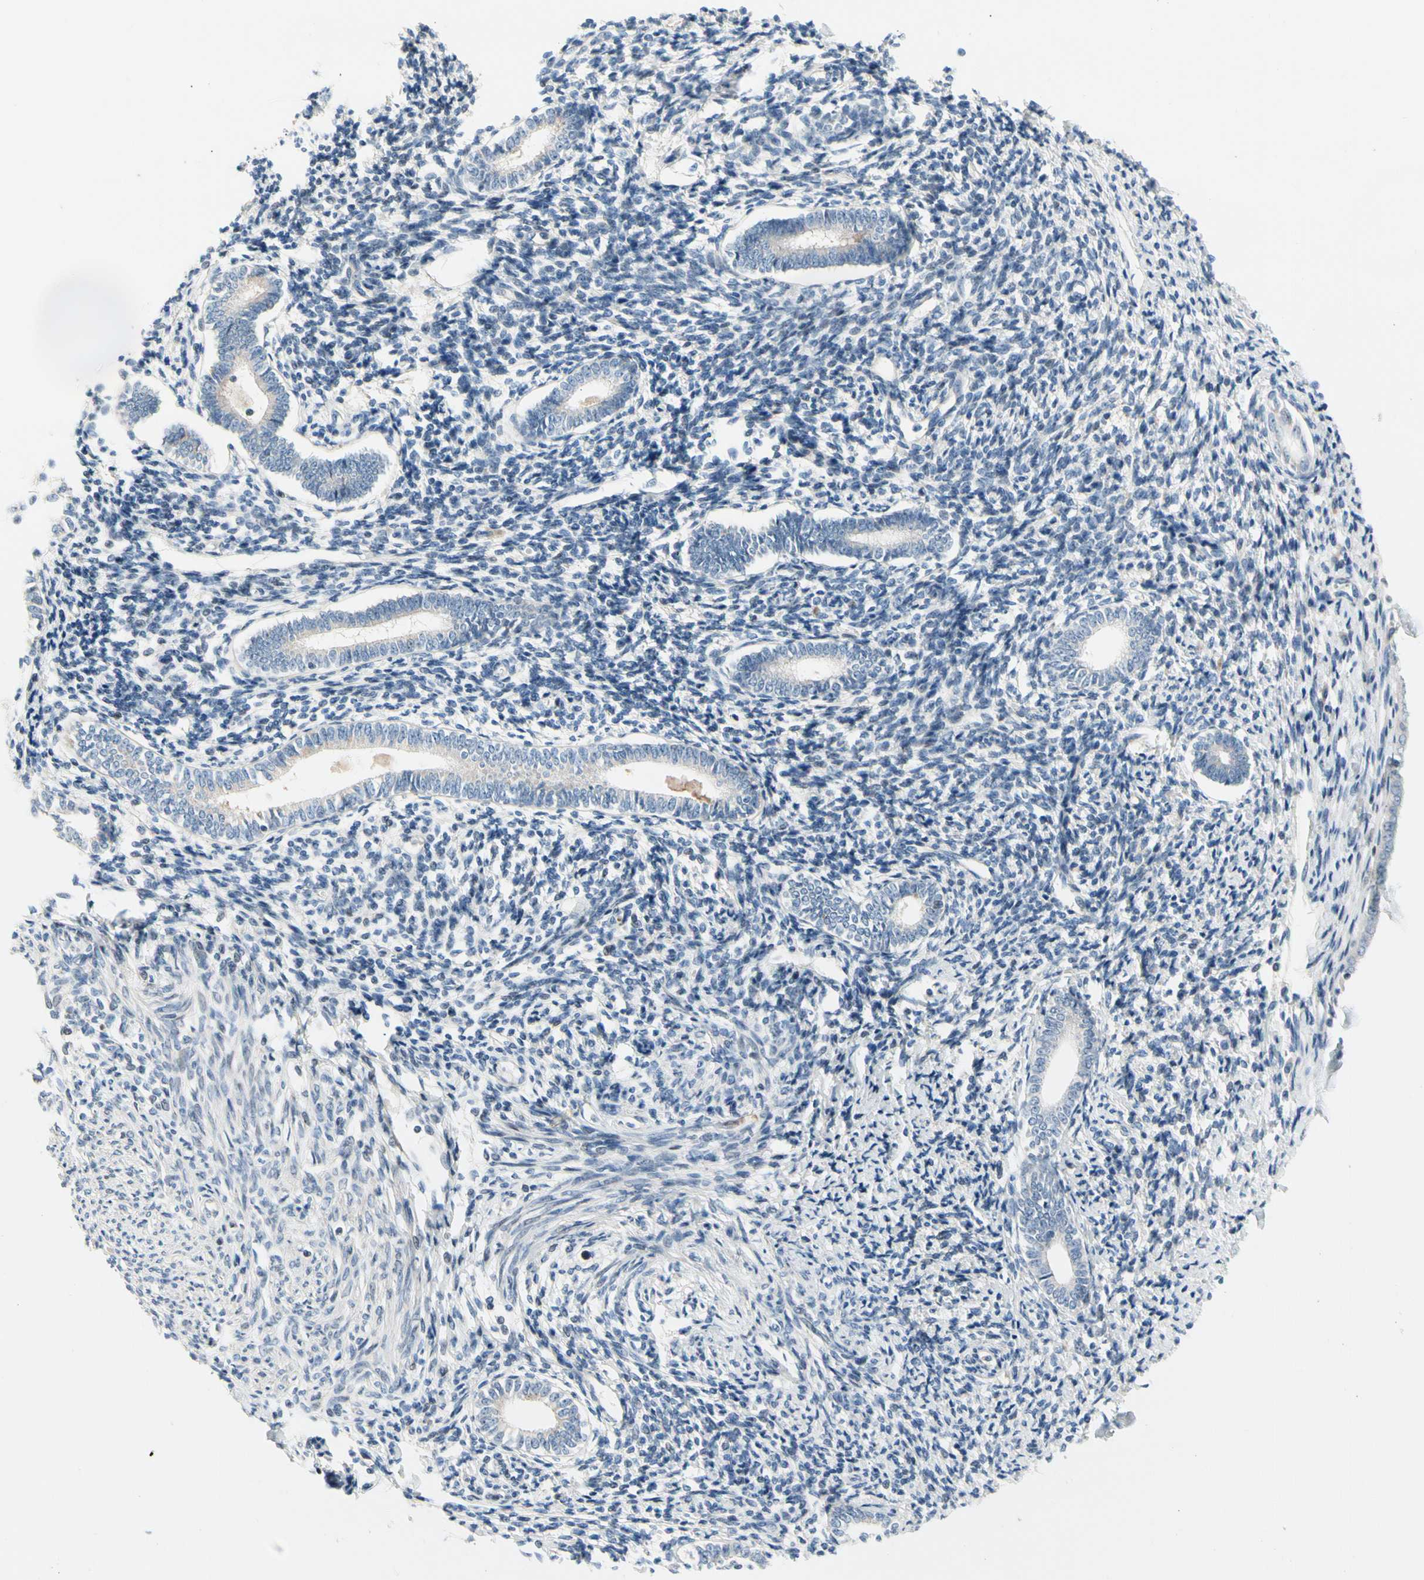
{"staining": {"intensity": "negative", "quantity": "none", "location": "none"}, "tissue": "endometrium", "cell_type": "Cells in endometrial stroma", "image_type": "normal", "snomed": [{"axis": "morphology", "description": "Normal tissue, NOS"}, {"axis": "topography", "description": "Endometrium"}], "caption": "The micrograph exhibits no staining of cells in endometrial stroma in normal endometrium.", "gene": "MAP3K3", "patient": {"sex": "female", "age": 71}}